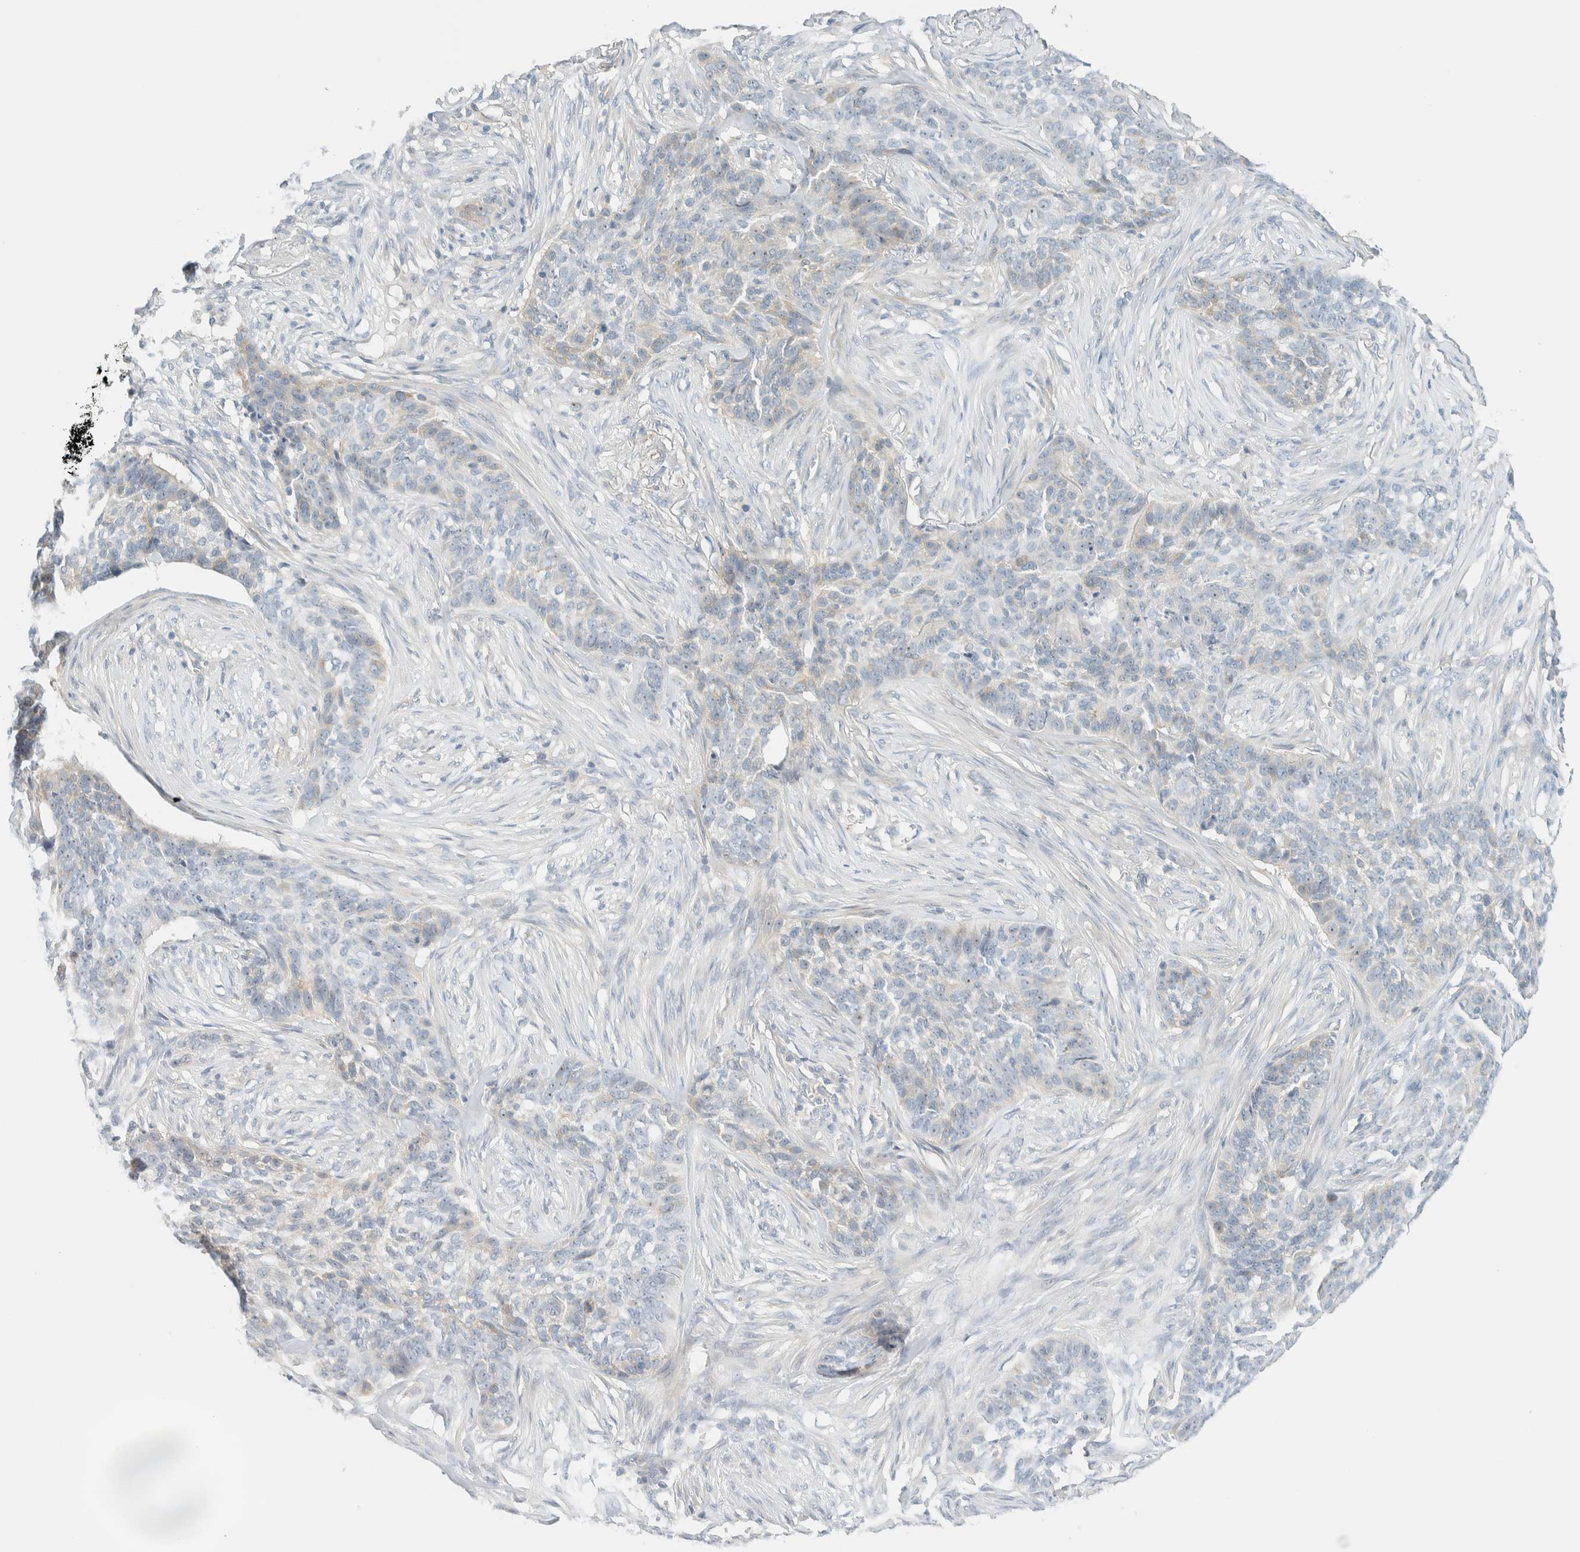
{"staining": {"intensity": "negative", "quantity": "none", "location": "none"}, "tissue": "skin cancer", "cell_type": "Tumor cells", "image_type": "cancer", "snomed": [{"axis": "morphology", "description": "Basal cell carcinoma"}, {"axis": "topography", "description": "Skin"}], "caption": "Immunohistochemistry (IHC) image of human skin basal cell carcinoma stained for a protein (brown), which exhibits no positivity in tumor cells. (DAB (3,3'-diaminobenzidine) IHC visualized using brightfield microscopy, high magnification).", "gene": "NDE1", "patient": {"sex": "male", "age": 85}}